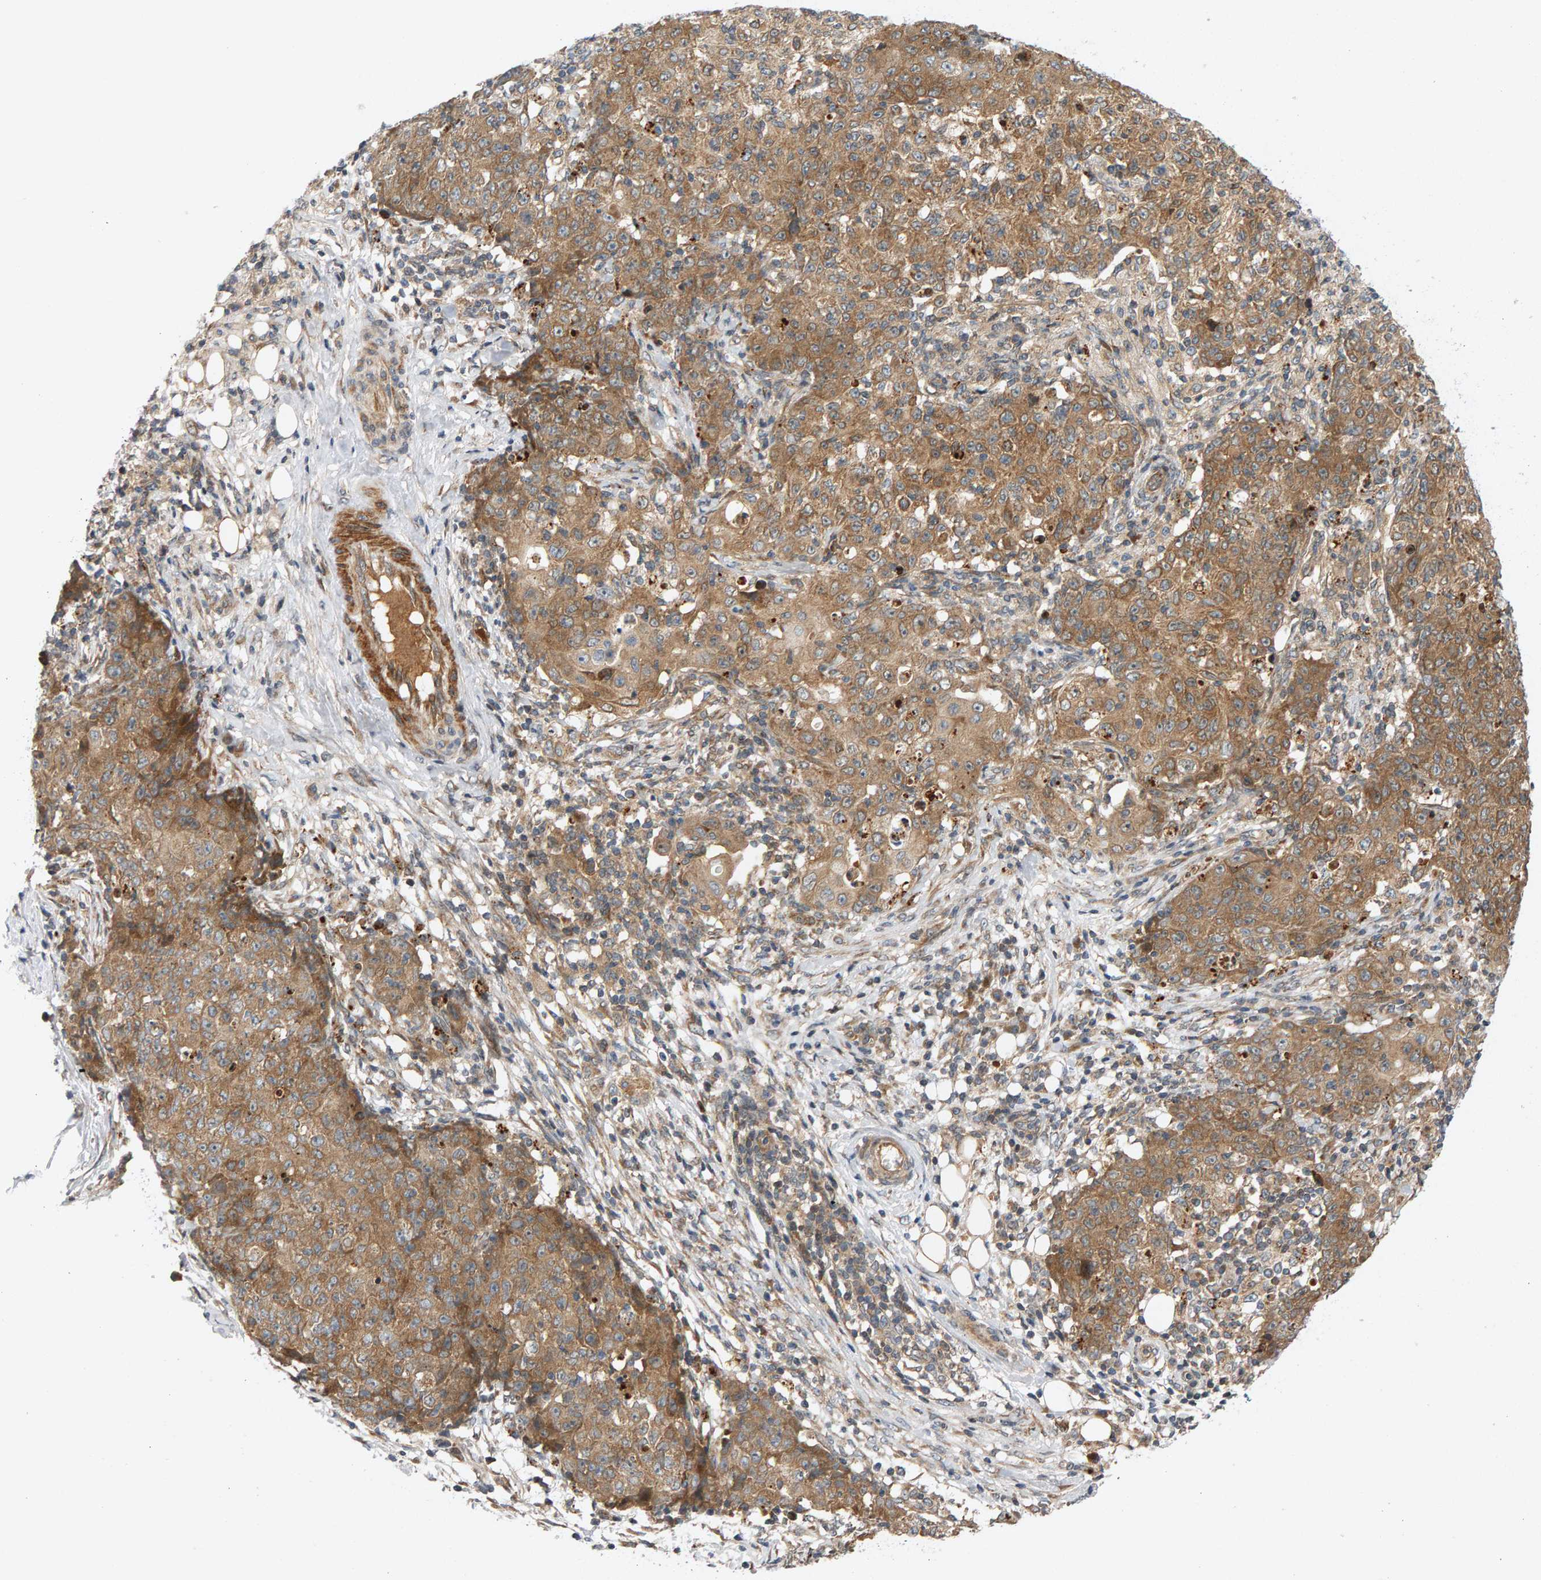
{"staining": {"intensity": "moderate", "quantity": ">75%", "location": "cytoplasmic/membranous"}, "tissue": "ovarian cancer", "cell_type": "Tumor cells", "image_type": "cancer", "snomed": [{"axis": "morphology", "description": "Carcinoma, endometroid"}, {"axis": "topography", "description": "Ovary"}], "caption": "Brown immunohistochemical staining in ovarian cancer exhibits moderate cytoplasmic/membranous positivity in about >75% of tumor cells.", "gene": "BAHCC1", "patient": {"sex": "female", "age": 42}}